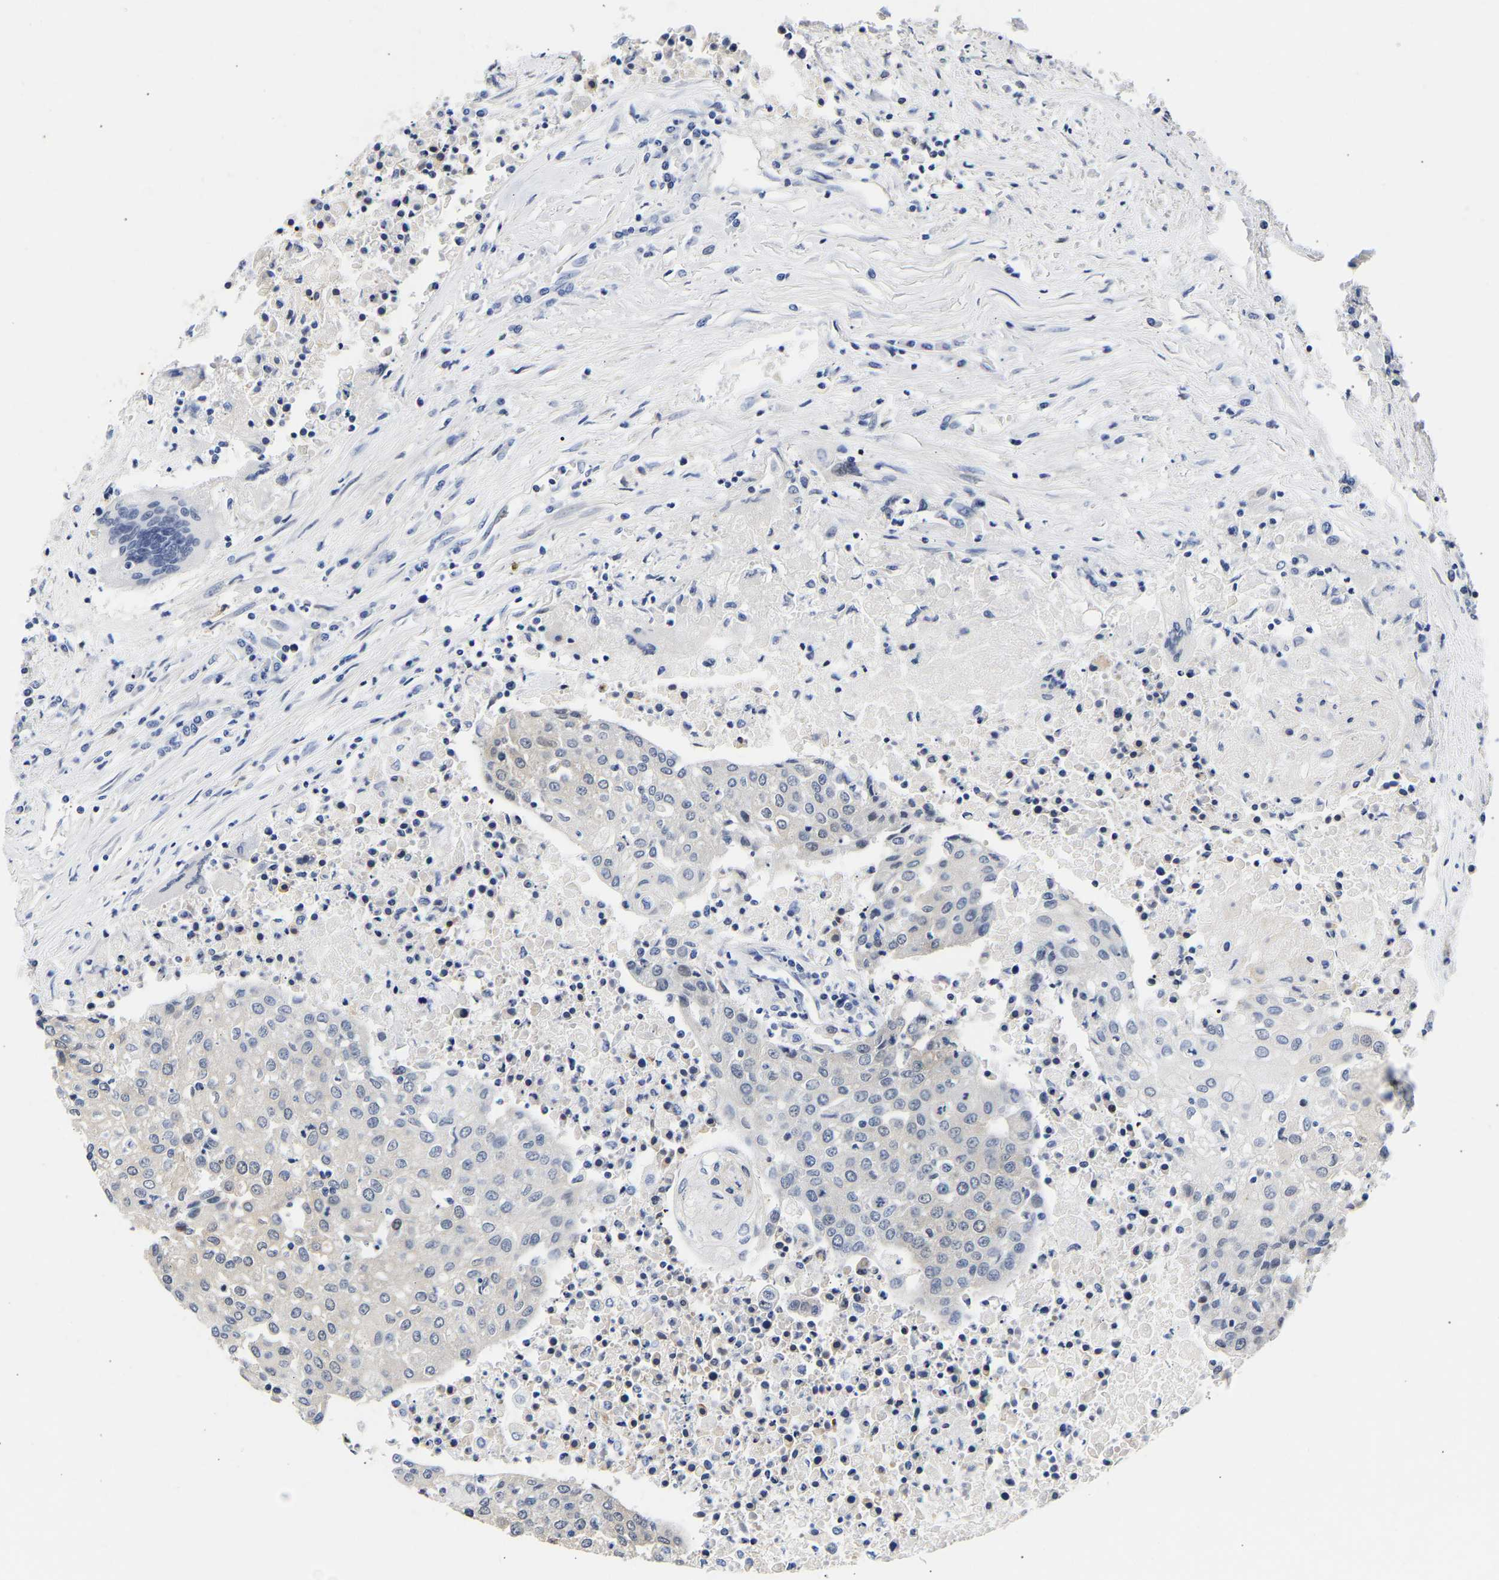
{"staining": {"intensity": "negative", "quantity": "none", "location": "none"}, "tissue": "urothelial cancer", "cell_type": "Tumor cells", "image_type": "cancer", "snomed": [{"axis": "morphology", "description": "Urothelial carcinoma, High grade"}, {"axis": "topography", "description": "Urinary bladder"}], "caption": "Micrograph shows no significant protein positivity in tumor cells of urothelial cancer.", "gene": "CCDC6", "patient": {"sex": "female", "age": 85}}